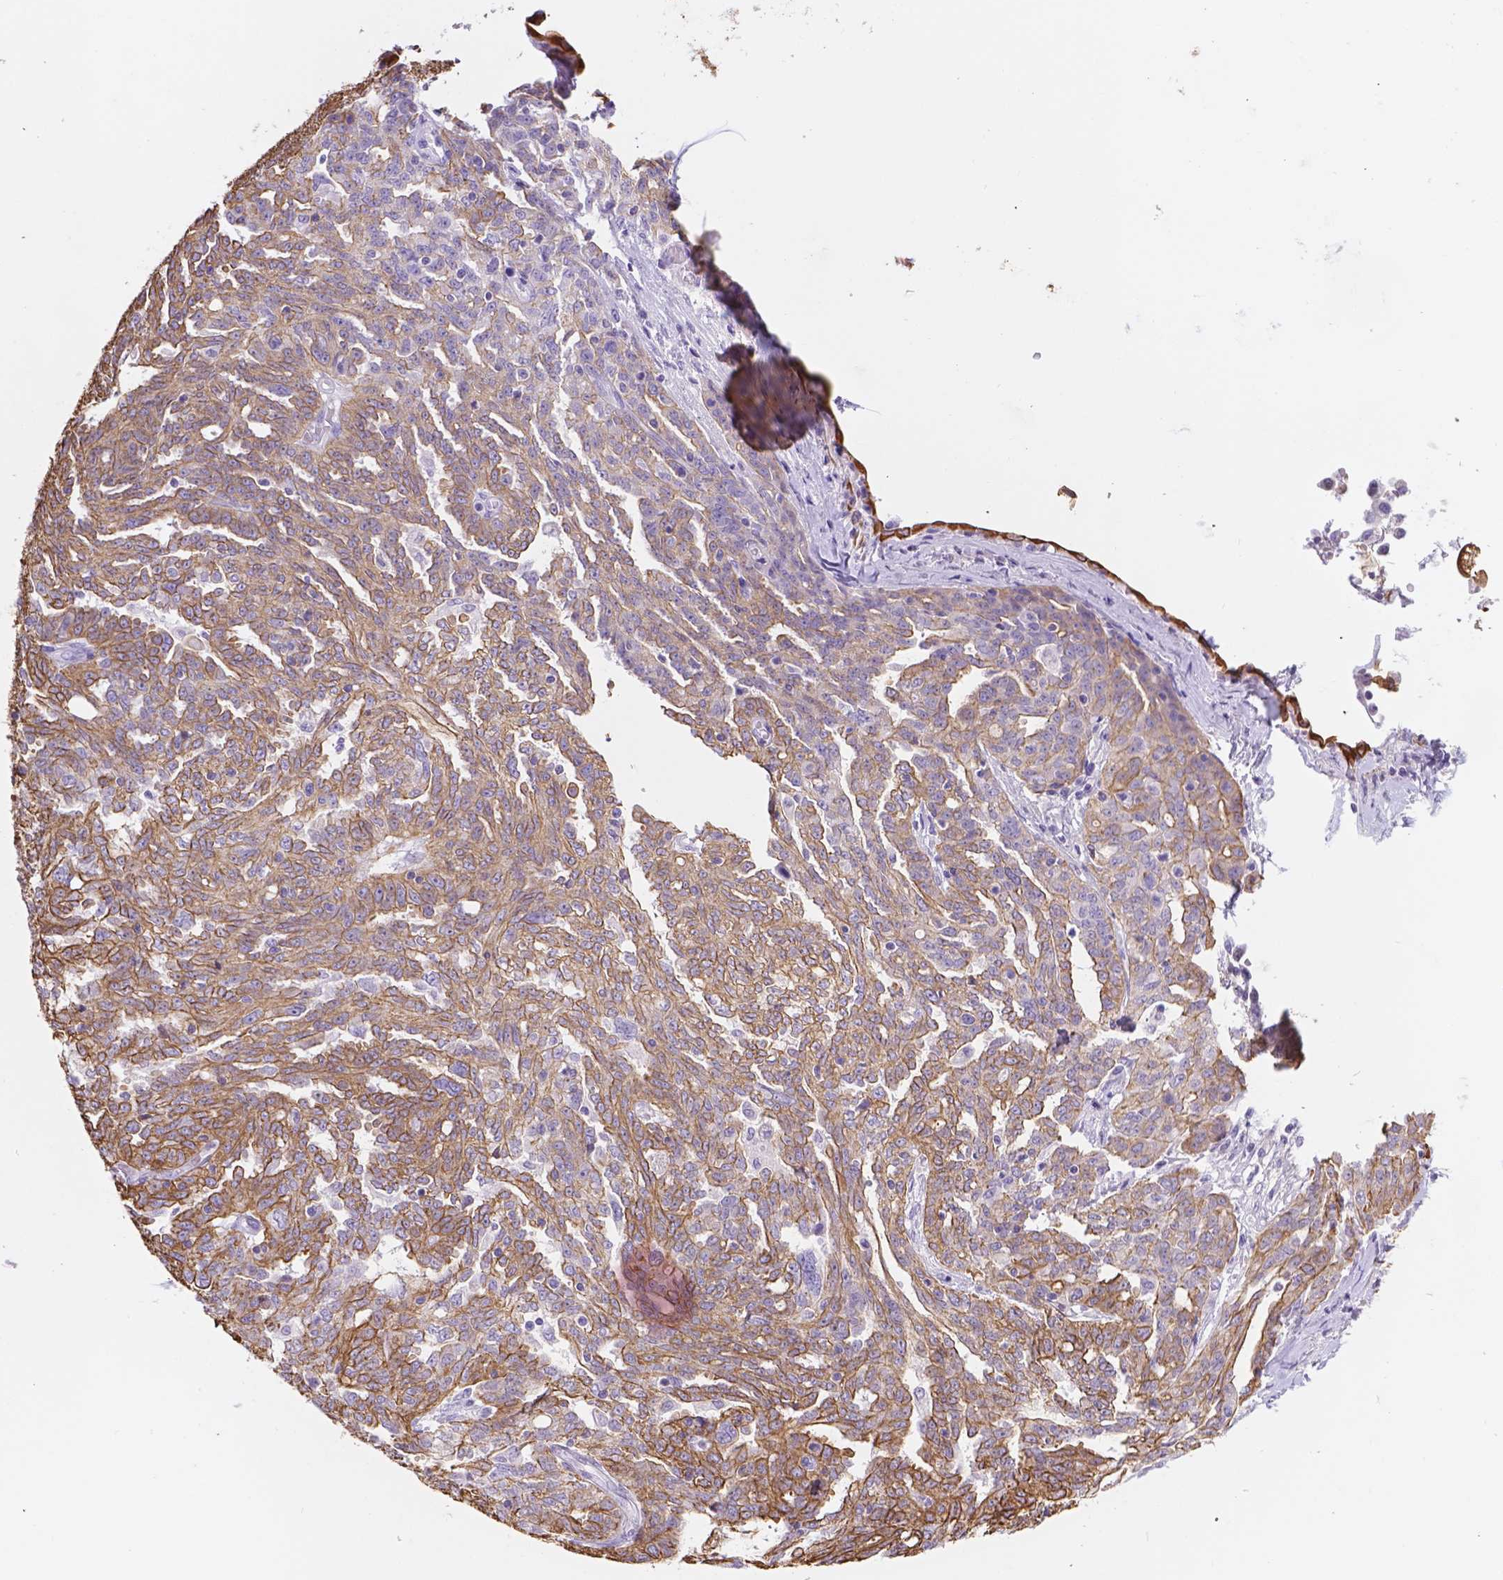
{"staining": {"intensity": "moderate", "quantity": ">75%", "location": "cytoplasmic/membranous"}, "tissue": "ovarian cancer", "cell_type": "Tumor cells", "image_type": "cancer", "snomed": [{"axis": "morphology", "description": "Cystadenocarcinoma, serous, NOS"}, {"axis": "topography", "description": "Ovary"}], "caption": "Protein staining shows moderate cytoplasmic/membranous staining in approximately >75% of tumor cells in ovarian serous cystadenocarcinoma.", "gene": "DMWD", "patient": {"sex": "female", "age": 67}}